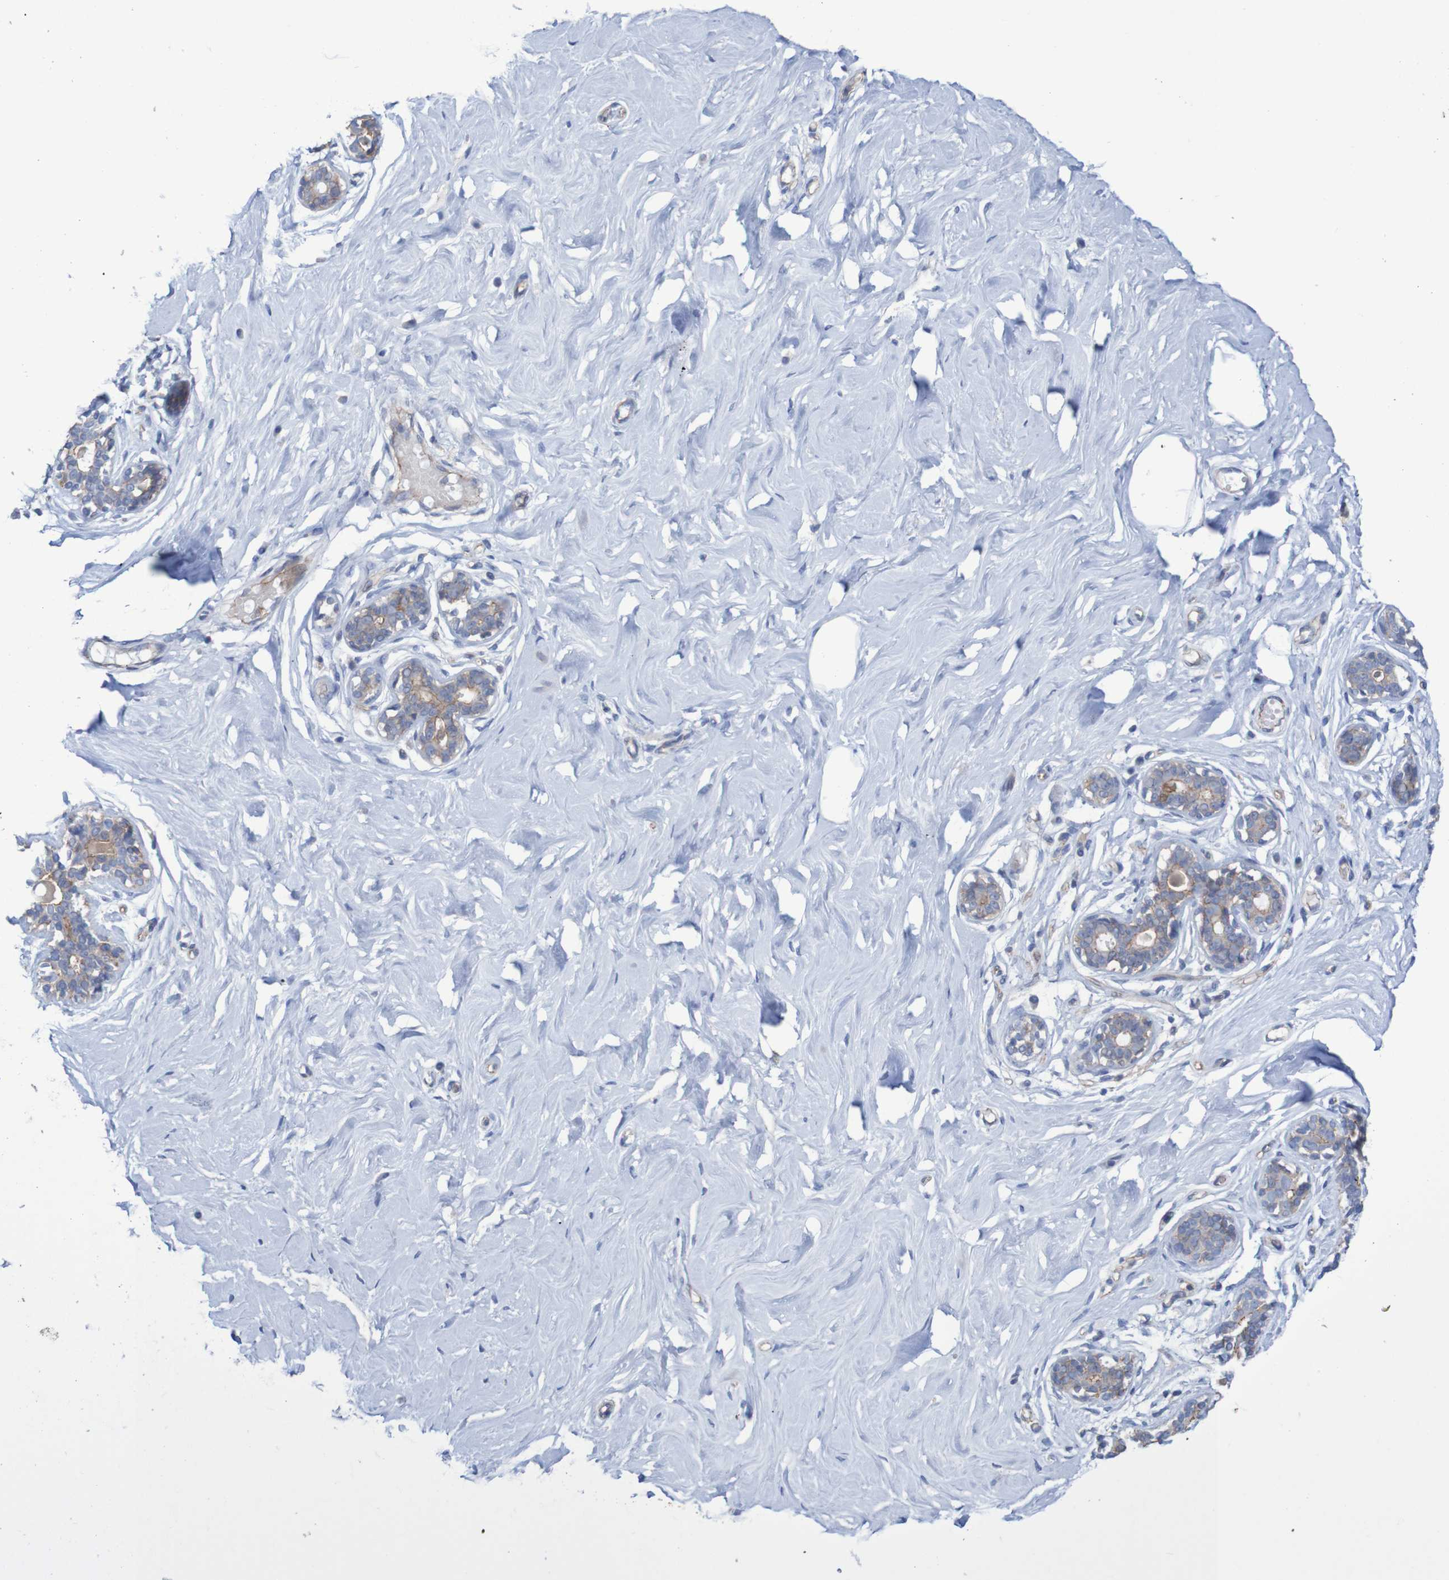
{"staining": {"intensity": "negative", "quantity": "none", "location": "none"}, "tissue": "breast", "cell_type": "Adipocytes", "image_type": "normal", "snomed": [{"axis": "morphology", "description": "Normal tissue, NOS"}, {"axis": "topography", "description": "Breast"}], "caption": "A histopathology image of human breast is negative for staining in adipocytes. (DAB (3,3'-diaminobenzidine) immunohistochemistry visualized using brightfield microscopy, high magnification).", "gene": "NECTIN2", "patient": {"sex": "female", "age": 23}}